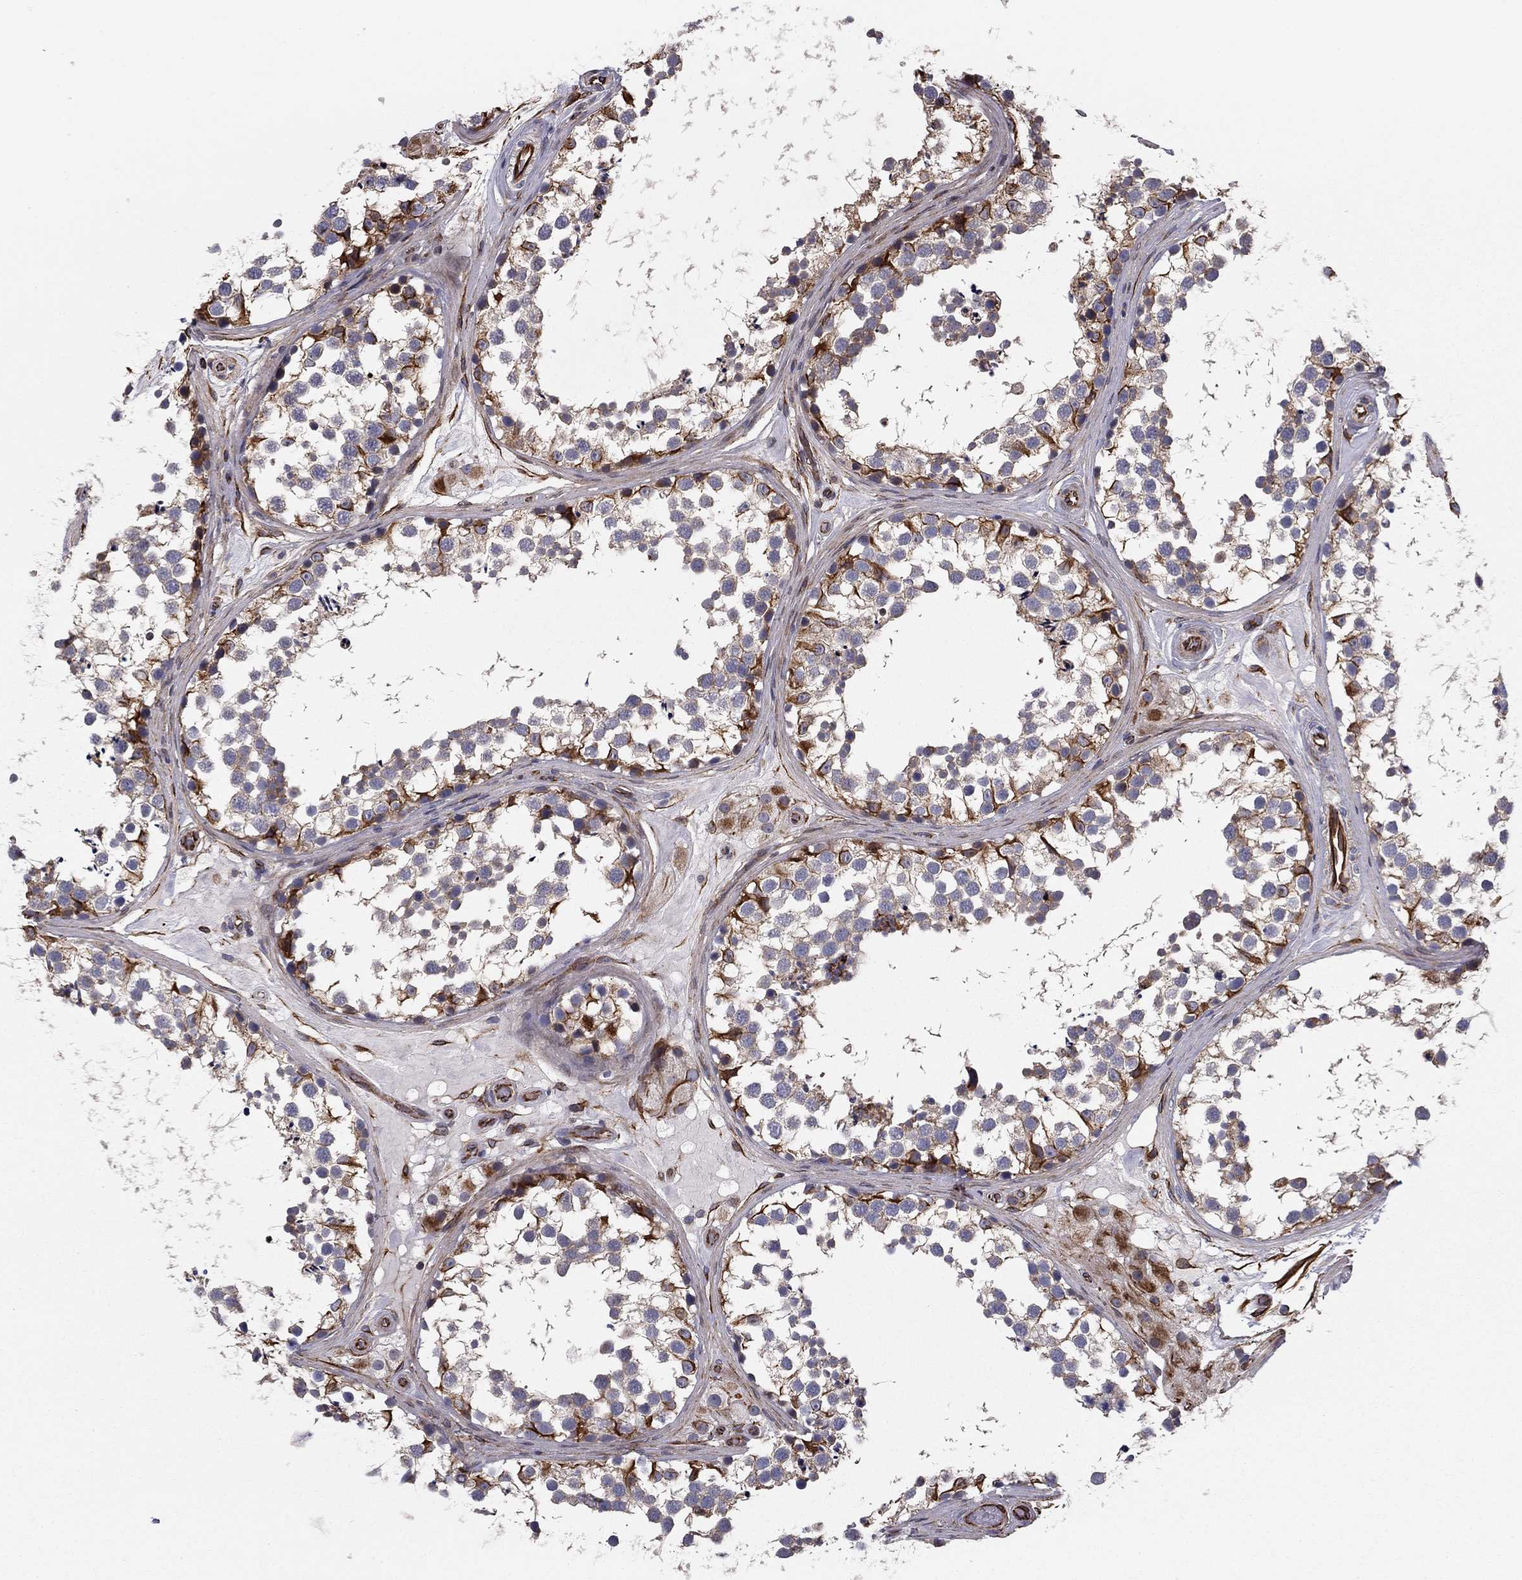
{"staining": {"intensity": "strong", "quantity": "25%-75%", "location": "cytoplasmic/membranous"}, "tissue": "testis", "cell_type": "Cells in seminiferous ducts", "image_type": "normal", "snomed": [{"axis": "morphology", "description": "Normal tissue, NOS"}, {"axis": "morphology", "description": "Seminoma, NOS"}, {"axis": "topography", "description": "Testis"}], "caption": "Immunohistochemical staining of normal testis demonstrates 25%-75% levels of strong cytoplasmic/membranous protein staining in about 25%-75% of cells in seminiferous ducts. Nuclei are stained in blue.", "gene": "CLSTN1", "patient": {"sex": "male", "age": 65}}